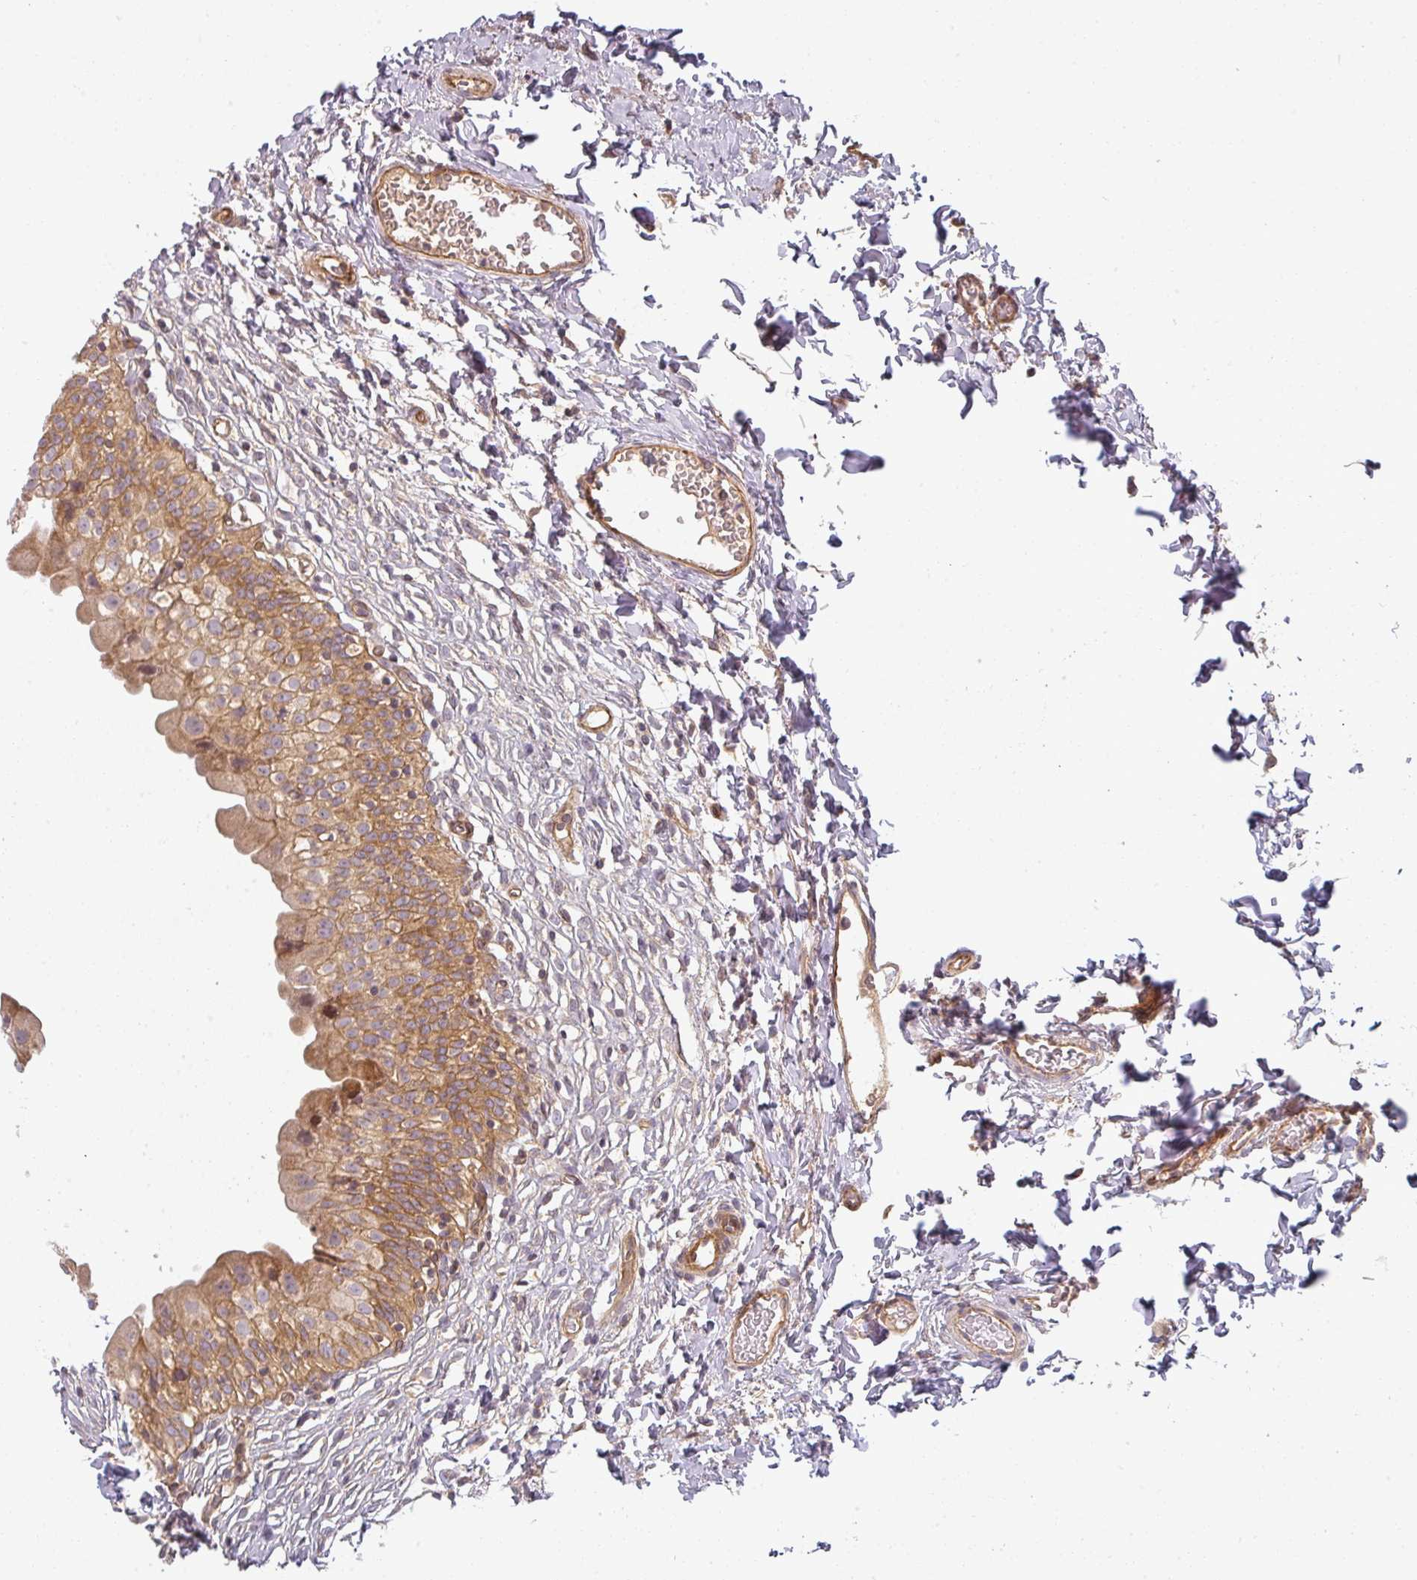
{"staining": {"intensity": "moderate", "quantity": ">75%", "location": "cytoplasmic/membranous"}, "tissue": "urinary bladder", "cell_type": "Urothelial cells", "image_type": "normal", "snomed": [{"axis": "morphology", "description": "Normal tissue, NOS"}, {"axis": "topography", "description": "Urinary bladder"}], "caption": "DAB immunohistochemical staining of benign urinary bladder exhibits moderate cytoplasmic/membranous protein positivity in about >75% of urothelial cells. (brown staining indicates protein expression, while blue staining denotes nuclei).", "gene": "CNOT1", "patient": {"sex": "male", "age": 55}}